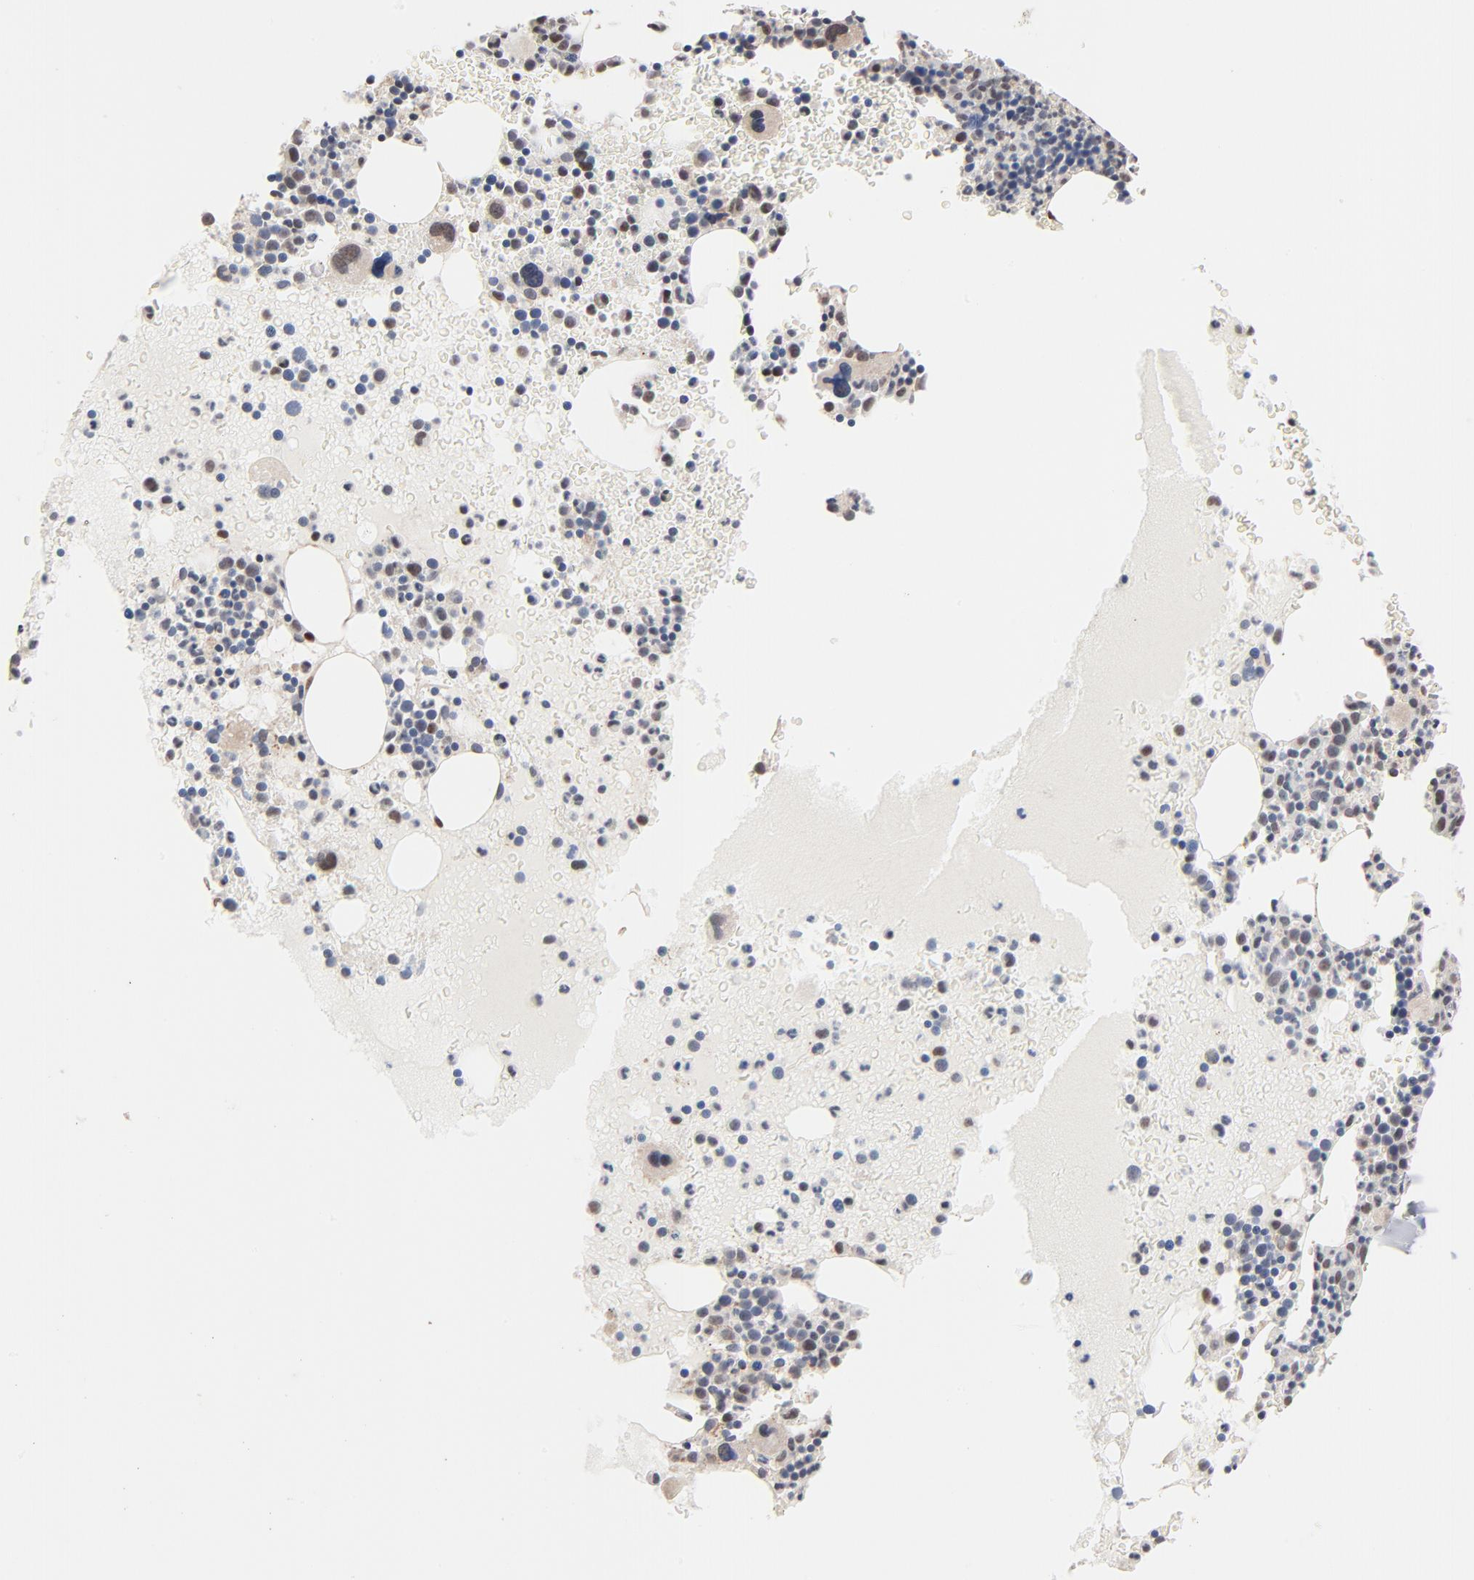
{"staining": {"intensity": "weak", "quantity": "<25%", "location": "cytoplasmic/membranous"}, "tissue": "bone marrow", "cell_type": "Hematopoietic cells", "image_type": "normal", "snomed": [{"axis": "morphology", "description": "Normal tissue, NOS"}, {"axis": "topography", "description": "Bone marrow"}], "caption": "This is an immunohistochemistry image of unremarkable human bone marrow. There is no expression in hematopoietic cells.", "gene": "MSL2", "patient": {"sex": "male", "age": 68}}